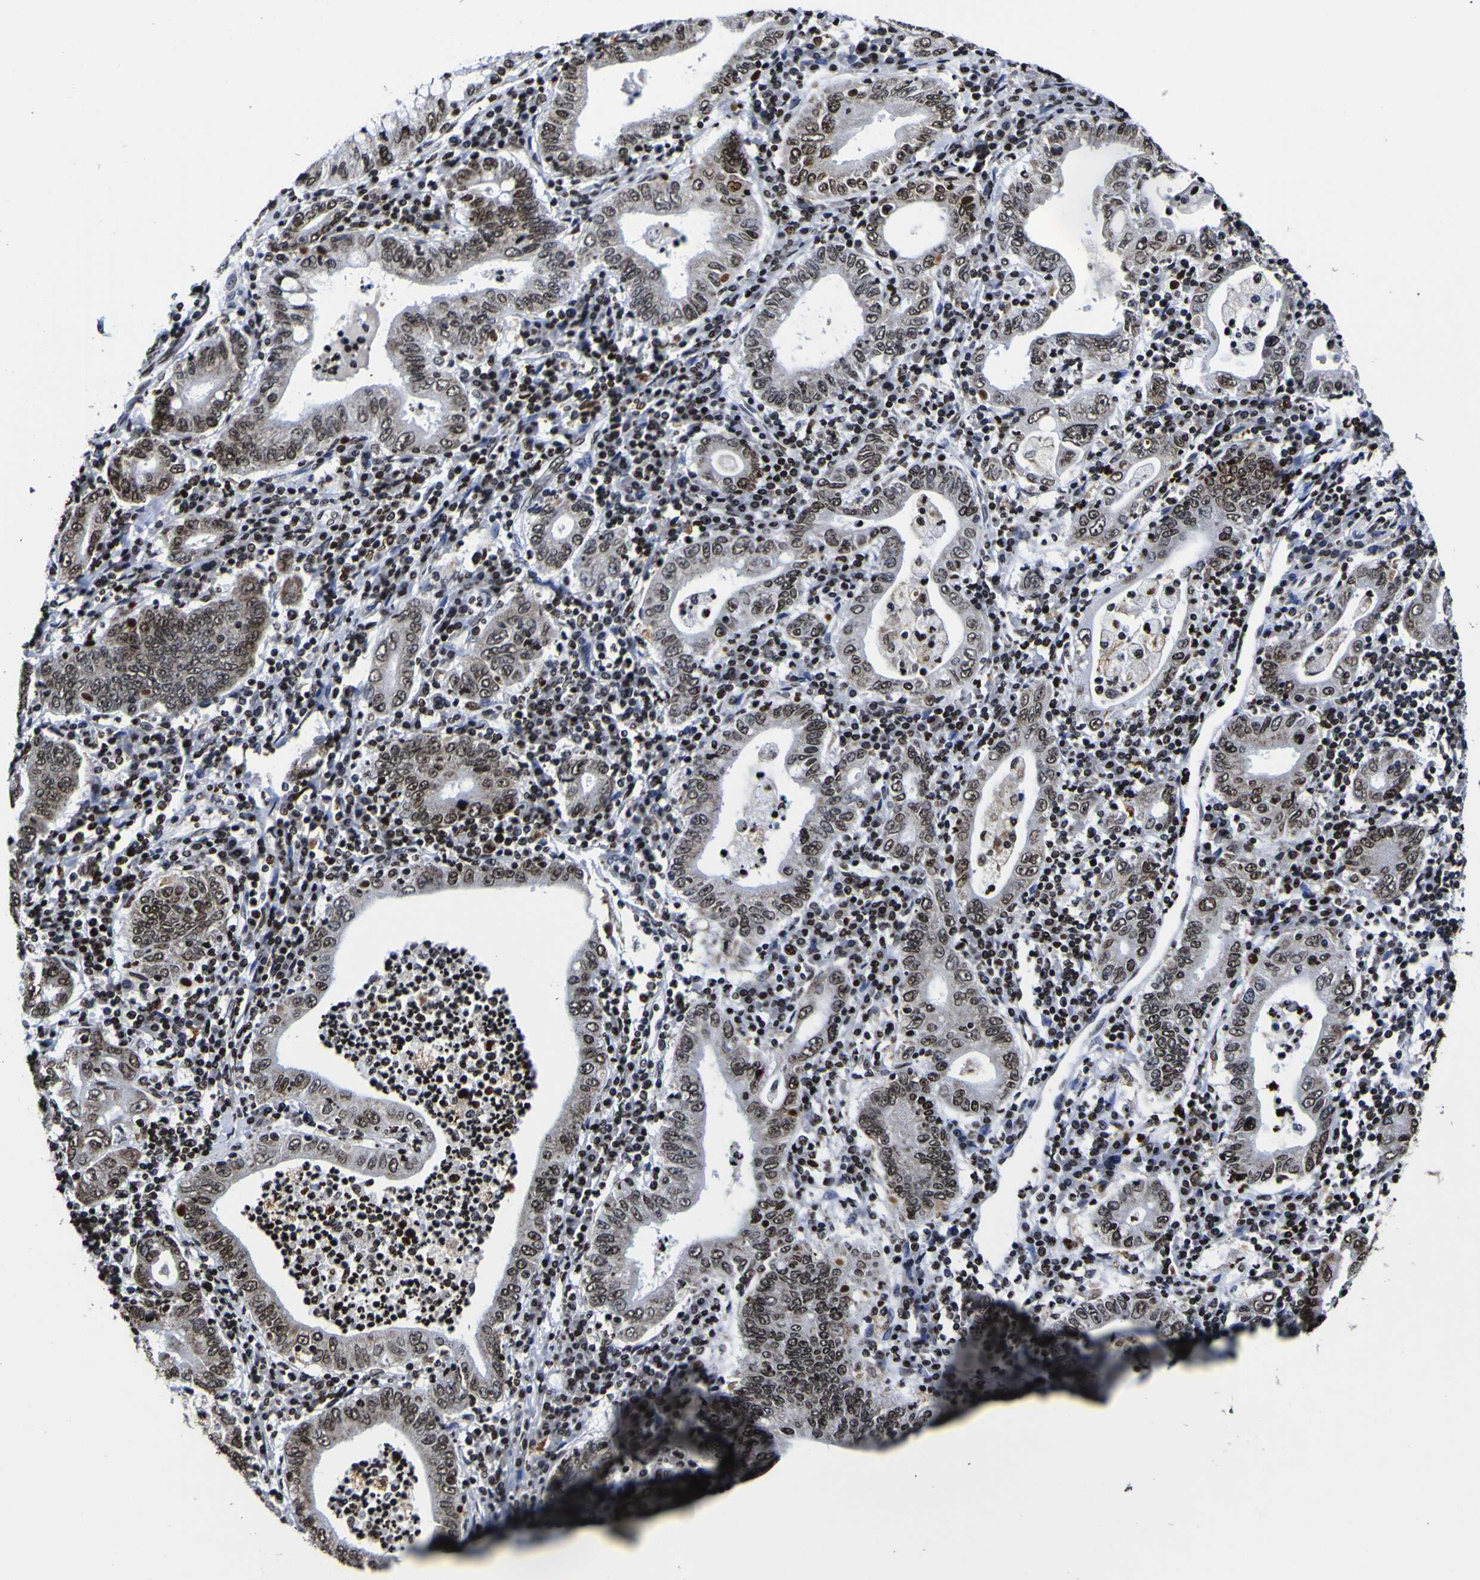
{"staining": {"intensity": "strong", "quantity": ">75%", "location": "nuclear"}, "tissue": "stomach cancer", "cell_type": "Tumor cells", "image_type": "cancer", "snomed": [{"axis": "morphology", "description": "Normal tissue, NOS"}, {"axis": "morphology", "description": "Adenocarcinoma, NOS"}, {"axis": "topography", "description": "Esophagus"}, {"axis": "topography", "description": "Stomach, upper"}, {"axis": "topography", "description": "Peripheral nerve tissue"}], "caption": "Stomach cancer (adenocarcinoma) tissue reveals strong nuclear expression in approximately >75% of tumor cells, visualized by immunohistochemistry.", "gene": "PIAS1", "patient": {"sex": "male", "age": 62}}